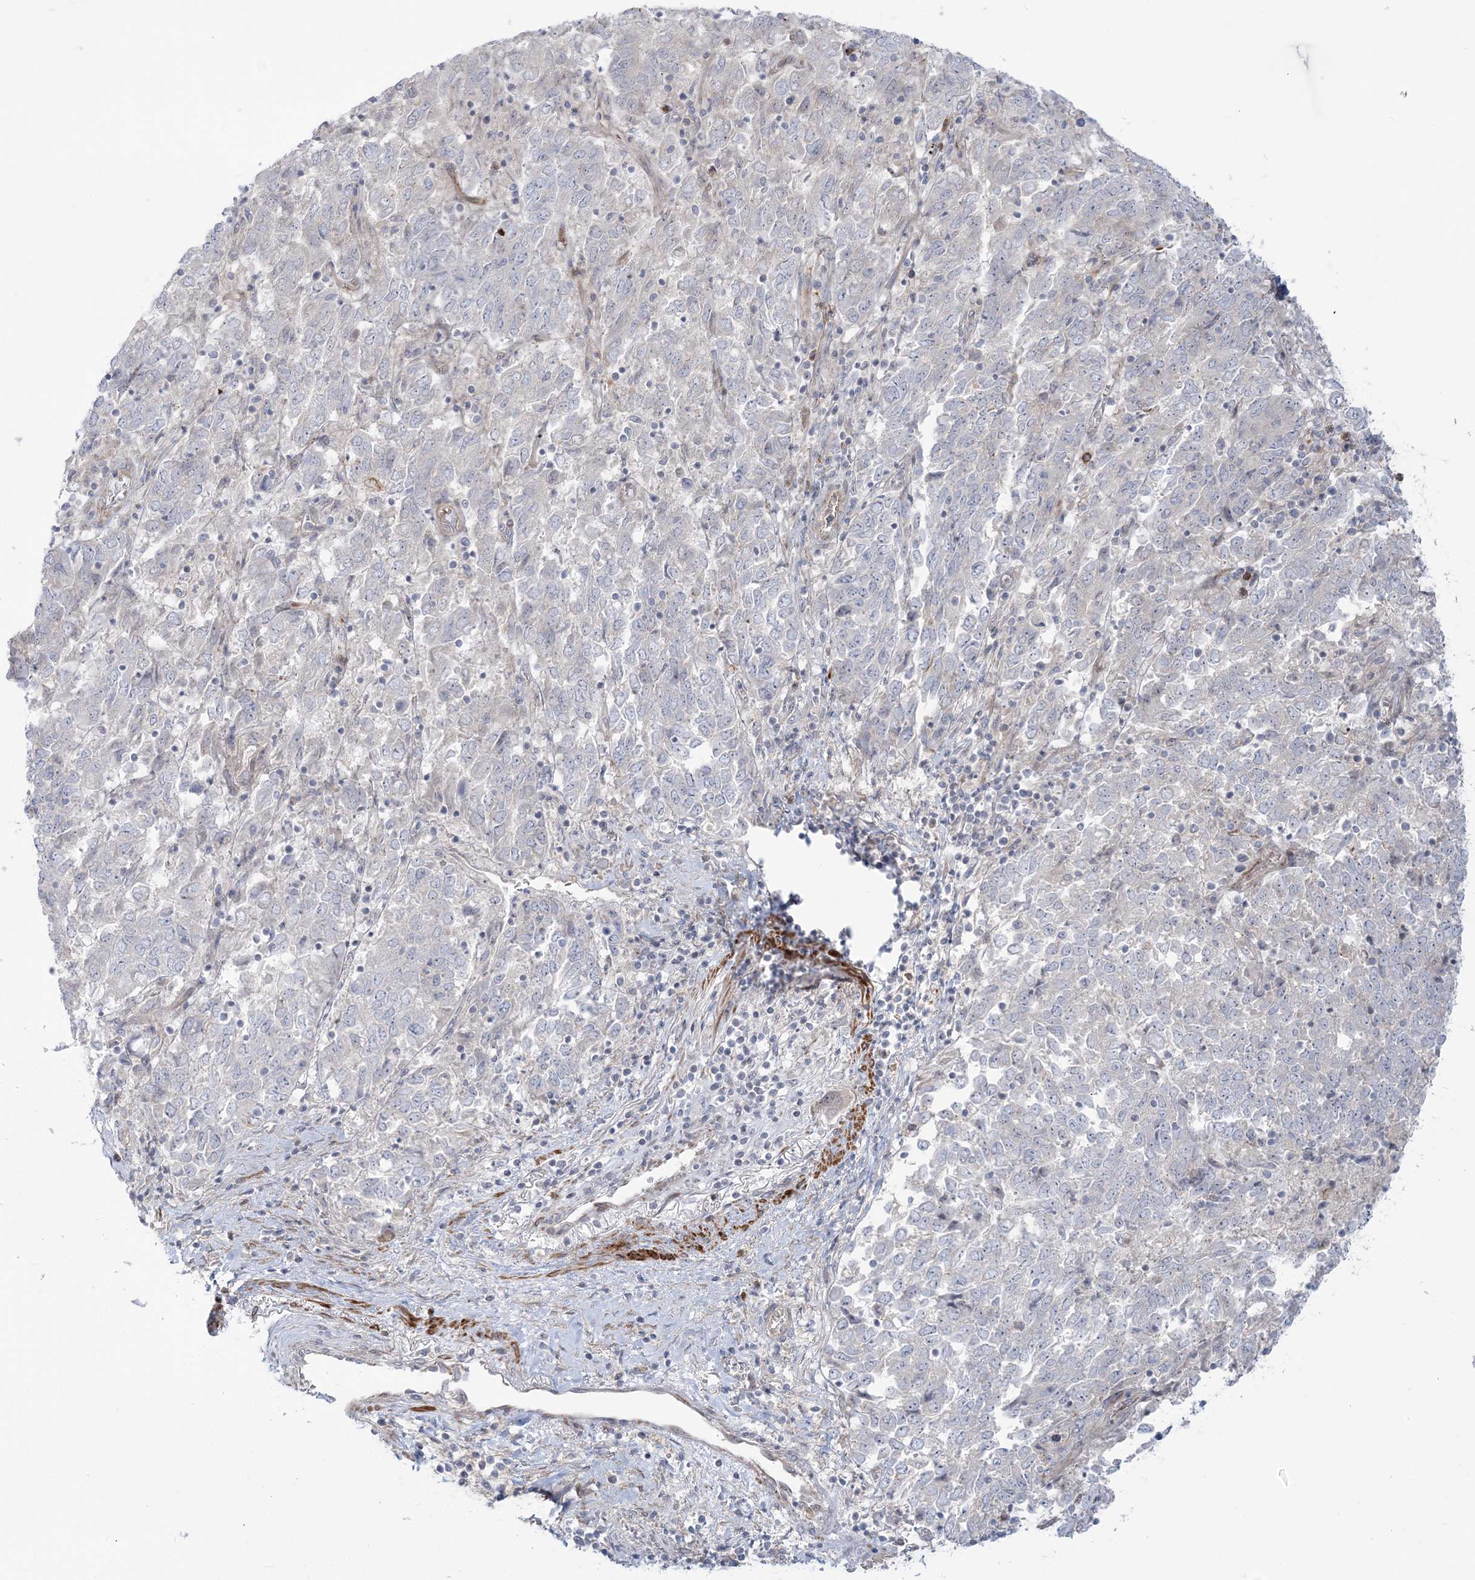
{"staining": {"intensity": "negative", "quantity": "none", "location": "none"}, "tissue": "endometrial cancer", "cell_type": "Tumor cells", "image_type": "cancer", "snomed": [{"axis": "morphology", "description": "Adenocarcinoma, NOS"}, {"axis": "topography", "description": "Endometrium"}], "caption": "A high-resolution histopathology image shows IHC staining of endometrial adenocarcinoma, which exhibits no significant positivity in tumor cells.", "gene": "NUDT9", "patient": {"sex": "female", "age": 80}}